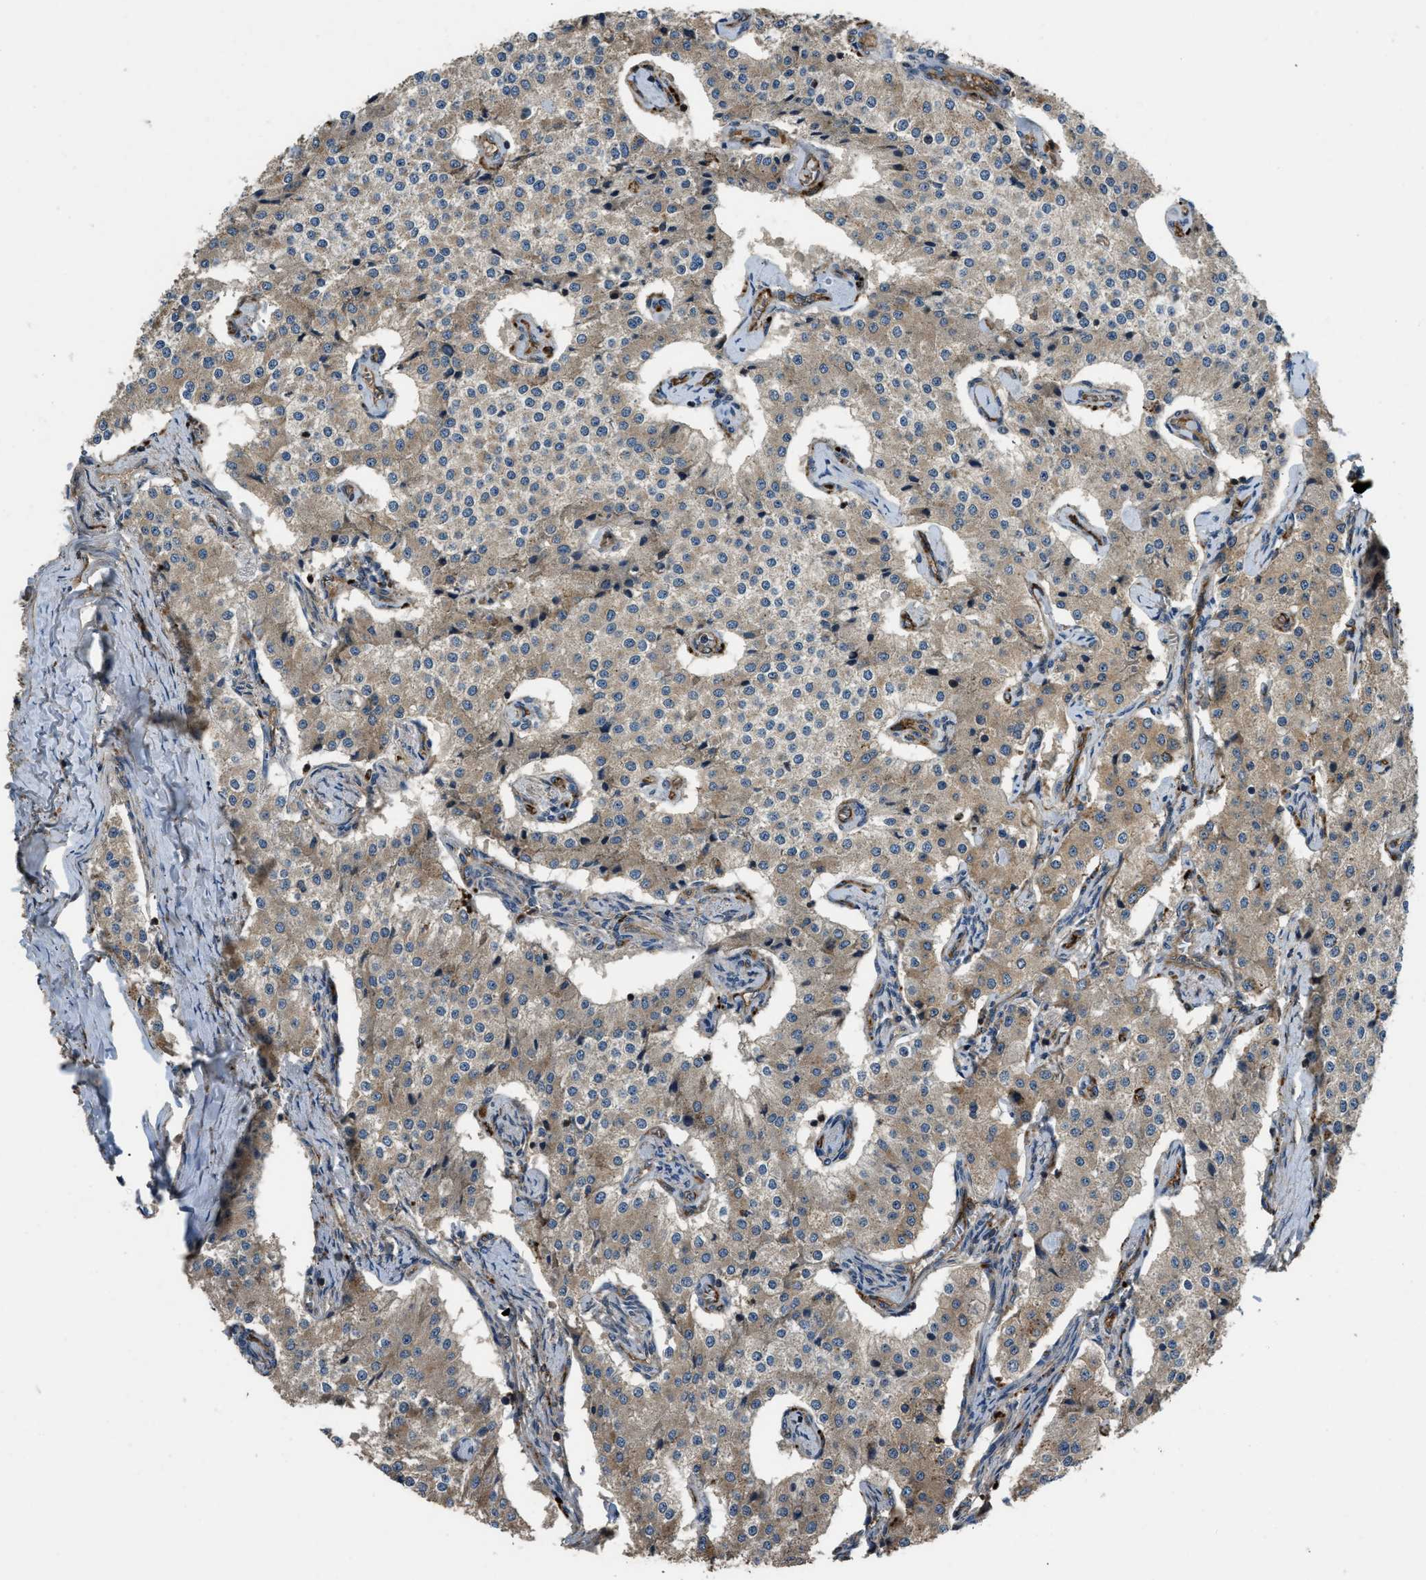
{"staining": {"intensity": "weak", "quantity": "25%-75%", "location": "cytoplasmic/membranous"}, "tissue": "carcinoid", "cell_type": "Tumor cells", "image_type": "cancer", "snomed": [{"axis": "morphology", "description": "Carcinoid, malignant, NOS"}, {"axis": "topography", "description": "Colon"}], "caption": "This image displays malignant carcinoid stained with immunohistochemistry to label a protein in brown. The cytoplasmic/membranous of tumor cells show weak positivity for the protein. Nuclei are counter-stained blue.", "gene": "GGH", "patient": {"sex": "female", "age": 52}}